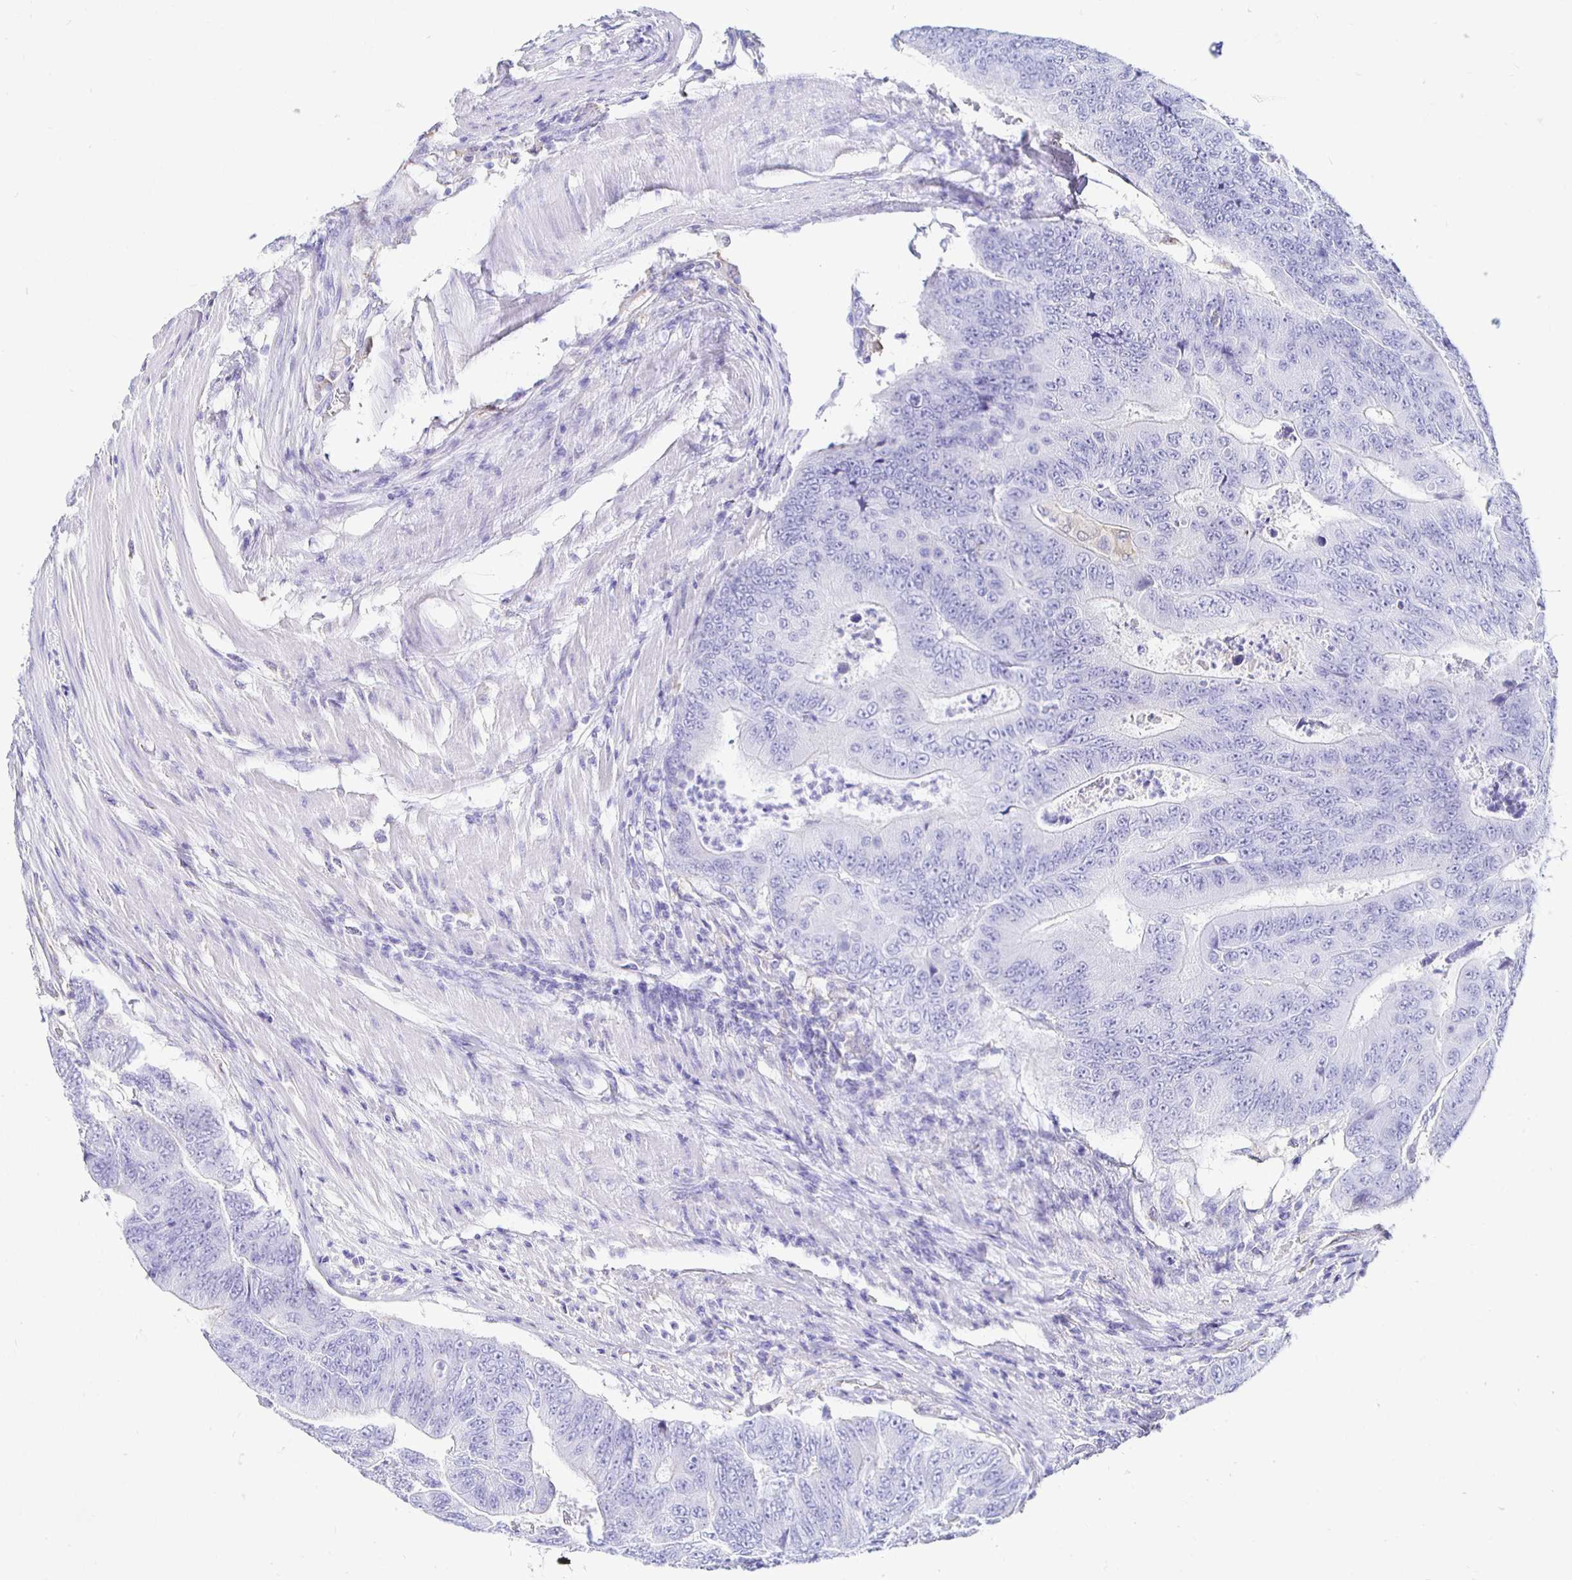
{"staining": {"intensity": "negative", "quantity": "none", "location": "none"}, "tissue": "colorectal cancer", "cell_type": "Tumor cells", "image_type": "cancer", "snomed": [{"axis": "morphology", "description": "Adenocarcinoma, NOS"}, {"axis": "topography", "description": "Colon"}], "caption": "A high-resolution micrograph shows IHC staining of colorectal cancer (adenocarcinoma), which shows no significant positivity in tumor cells.", "gene": "UMOD", "patient": {"sex": "female", "age": 48}}